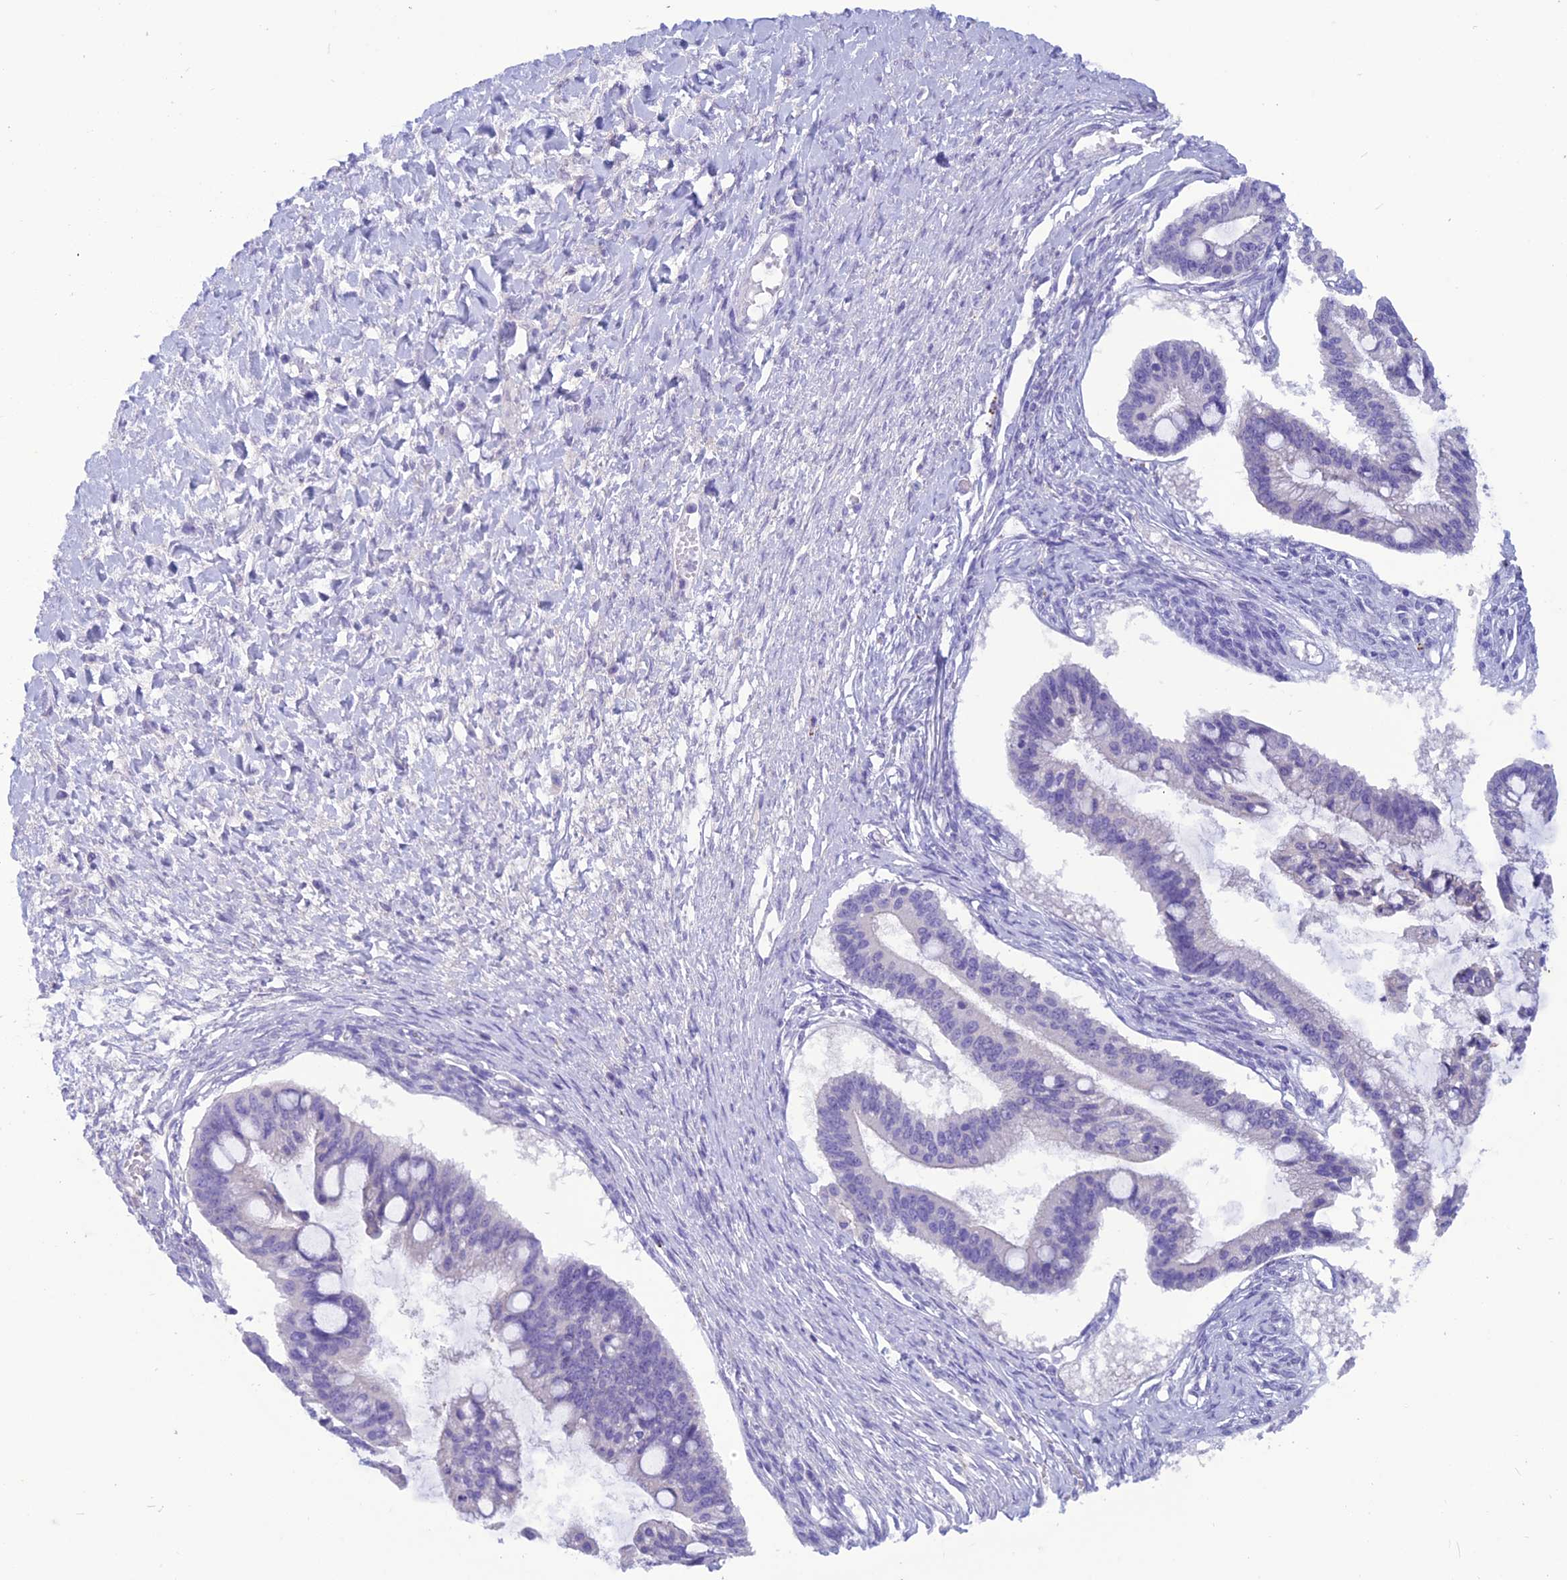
{"staining": {"intensity": "negative", "quantity": "none", "location": "none"}, "tissue": "ovarian cancer", "cell_type": "Tumor cells", "image_type": "cancer", "snomed": [{"axis": "morphology", "description": "Cystadenocarcinoma, mucinous, NOS"}, {"axis": "topography", "description": "Ovary"}], "caption": "The immunohistochemistry (IHC) micrograph has no significant positivity in tumor cells of mucinous cystadenocarcinoma (ovarian) tissue.", "gene": "IFT172", "patient": {"sex": "female", "age": 73}}